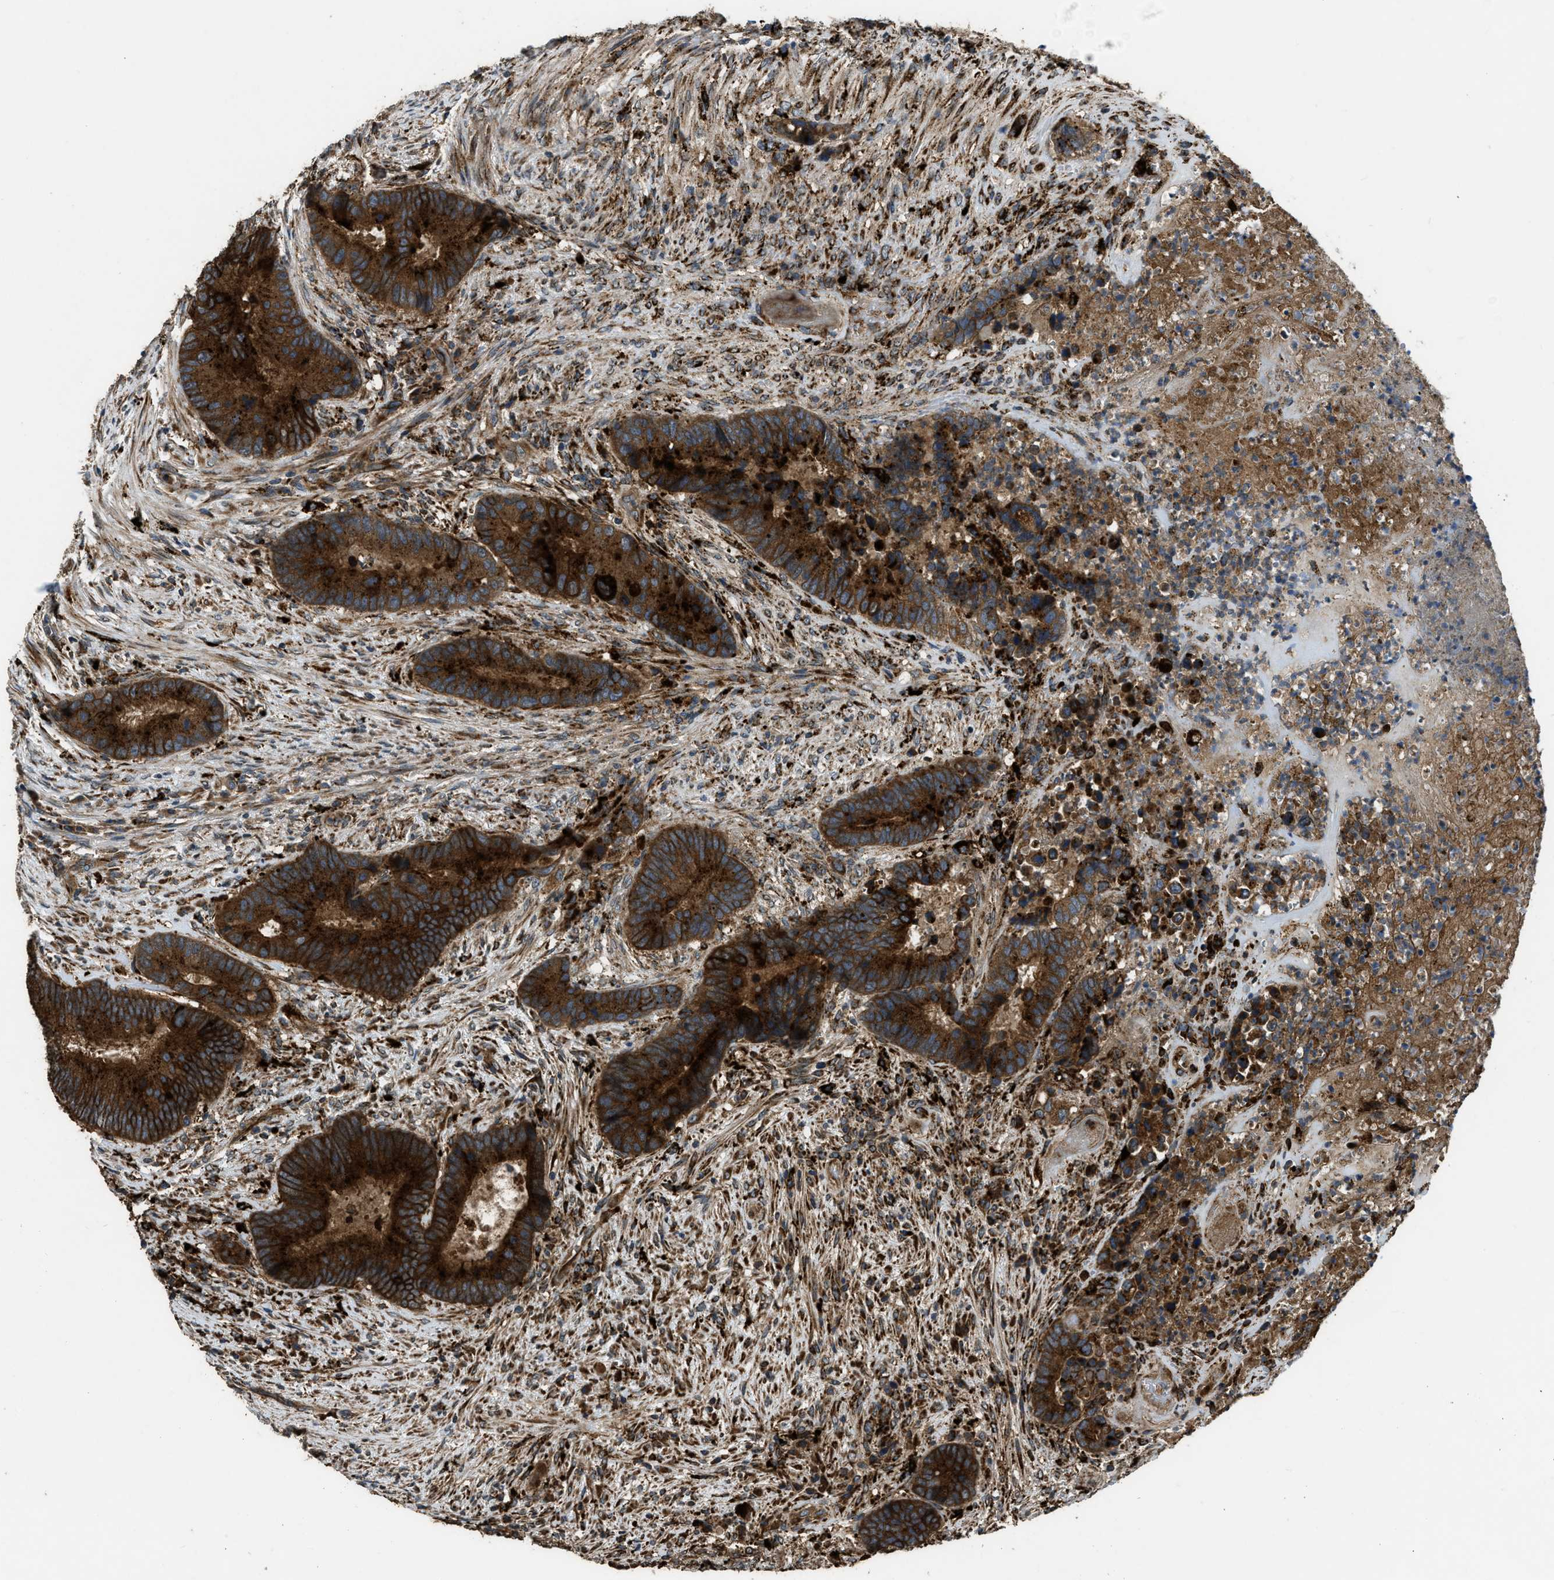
{"staining": {"intensity": "strong", "quantity": ">75%", "location": "cytoplasmic/membranous"}, "tissue": "colorectal cancer", "cell_type": "Tumor cells", "image_type": "cancer", "snomed": [{"axis": "morphology", "description": "Adenocarcinoma, NOS"}, {"axis": "topography", "description": "Rectum"}], "caption": "A photomicrograph of human colorectal cancer stained for a protein reveals strong cytoplasmic/membranous brown staining in tumor cells.", "gene": "GGH", "patient": {"sex": "female", "age": 89}}